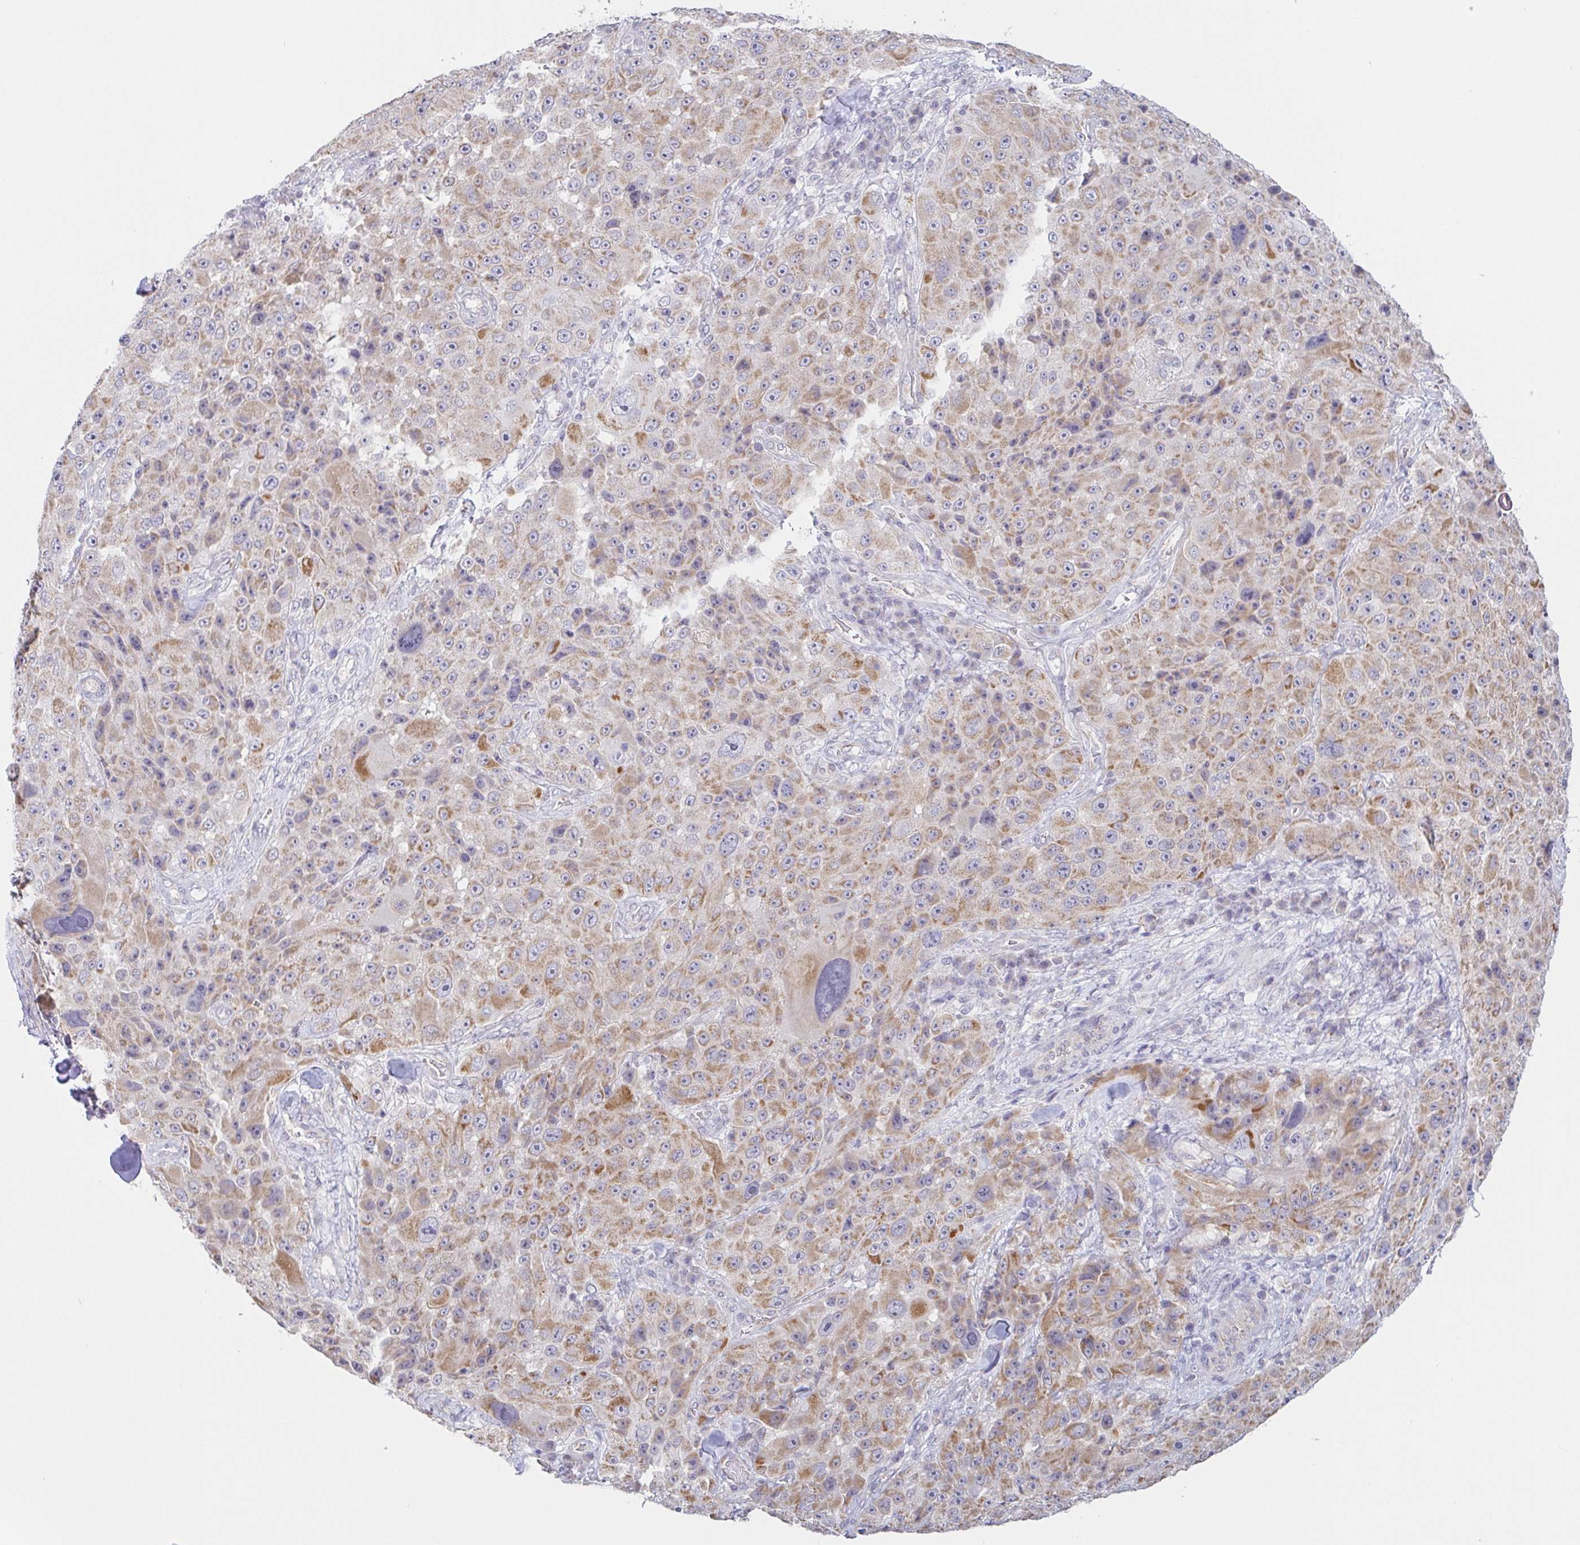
{"staining": {"intensity": "moderate", "quantity": ">75%", "location": "cytoplasmic/membranous"}, "tissue": "melanoma", "cell_type": "Tumor cells", "image_type": "cancer", "snomed": [{"axis": "morphology", "description": "Malignant melanoma, Metastatic site"}, {"axis": "topography", "description": "Lymph node"}], "caption": "Brown immunohistochemical staining in malignant melanoma (metastatic site) demonstrates moderate cytoplasmic/membranous expression in about >75% of tumor cells.", "gene": "PLCD4", "patient": {"sex": "male", "age": 62}}